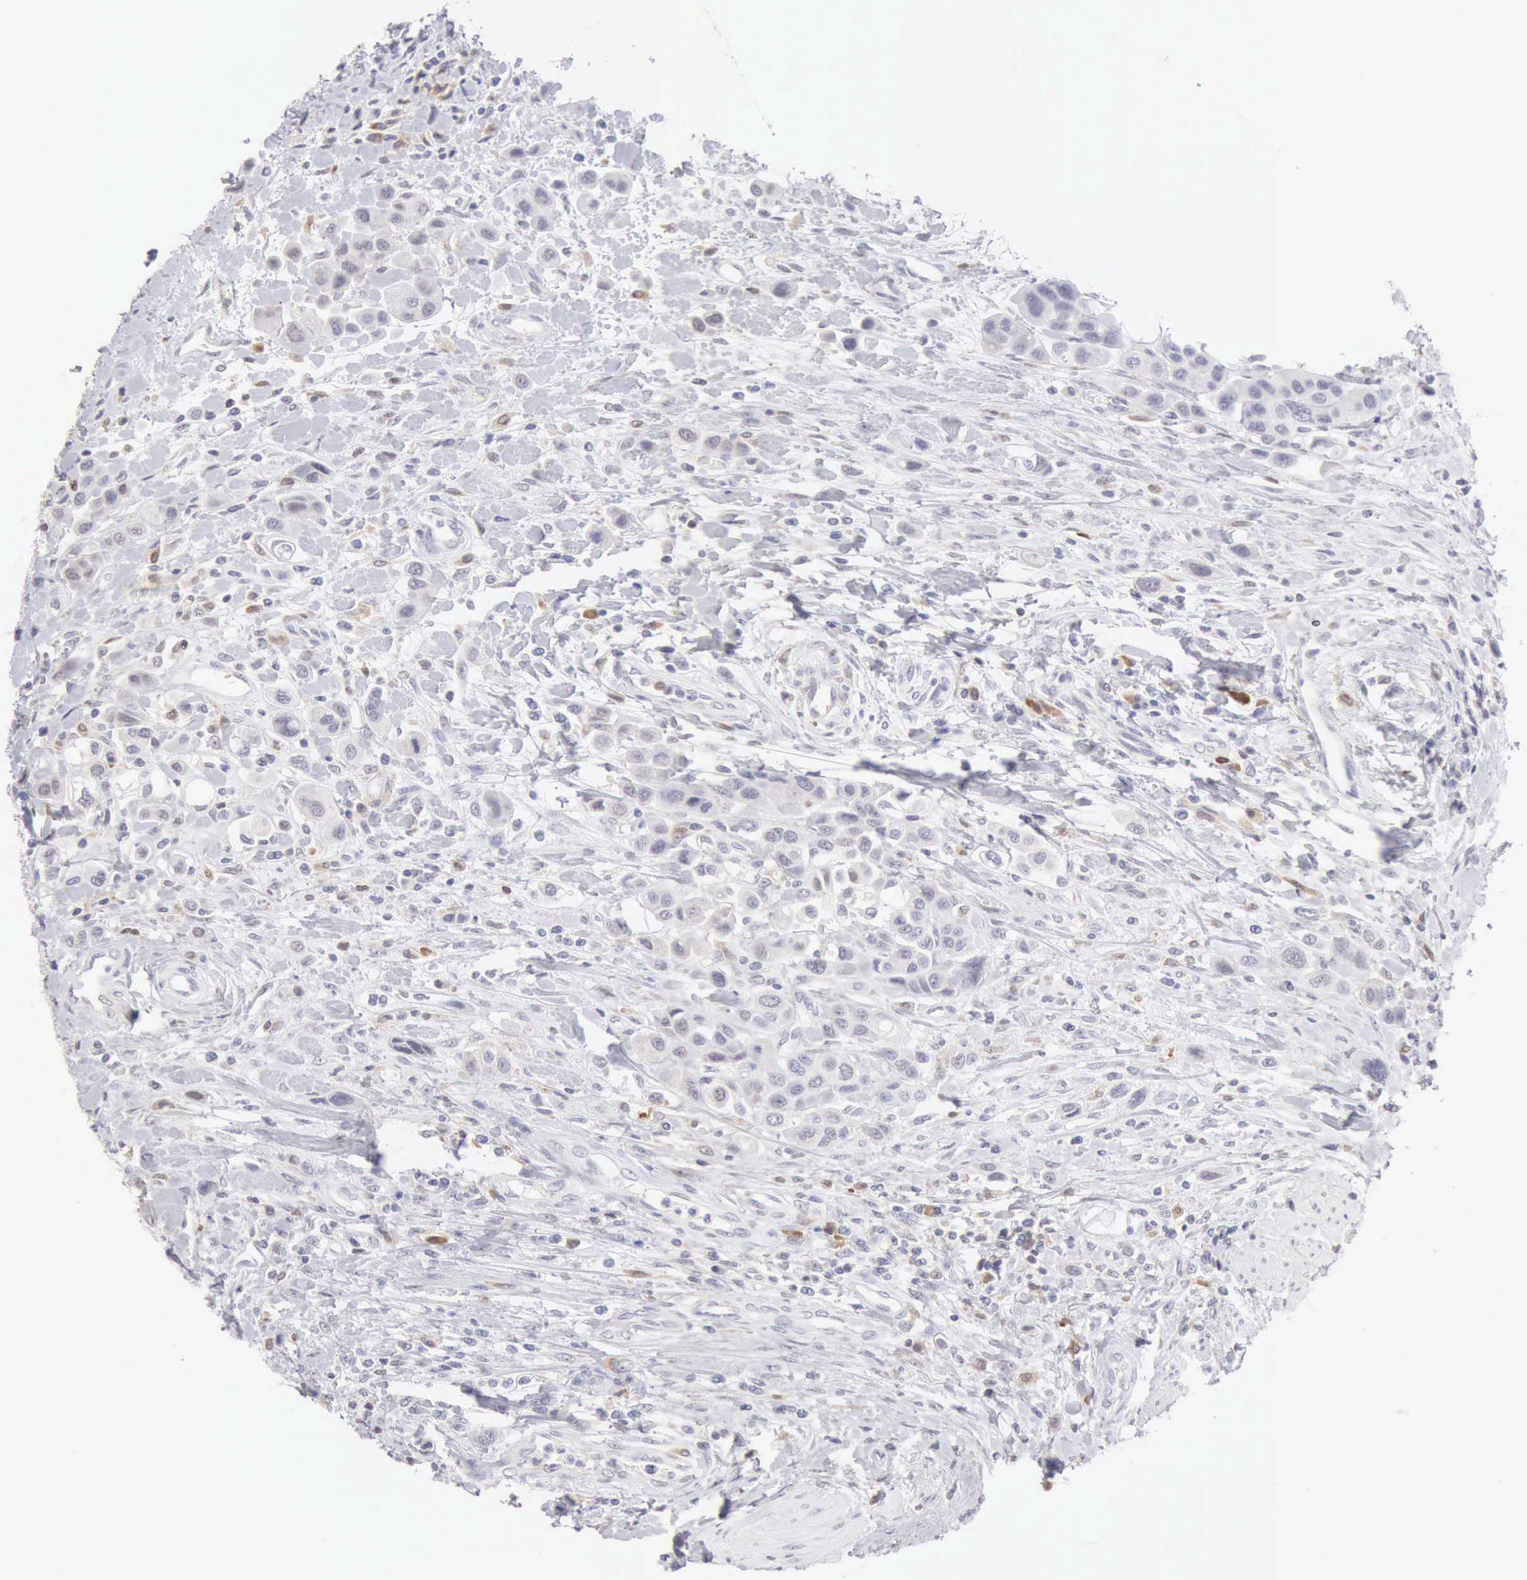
{"staining": {"intensity": "negative", "quantity": "none", "location": "none"}, "tissue": "urothelial cancer", "cell_type": "Tumor cells", "image_type": "cancer", "snomed": [{"axis": "morphology", "description": "Urothelial carcinoma, High grade"}, {"axis": "topography", "description": "Urinary bladder"}], "caption": "DAB (3,3'-diaminobenzidine) immunohistochemical staining of urothelial cancer reveals no significant positivity in tumor cells. Nuclei are stained in blue.", "gene": "RNASE1", "patient": {"sex": "male", "age": 50}}